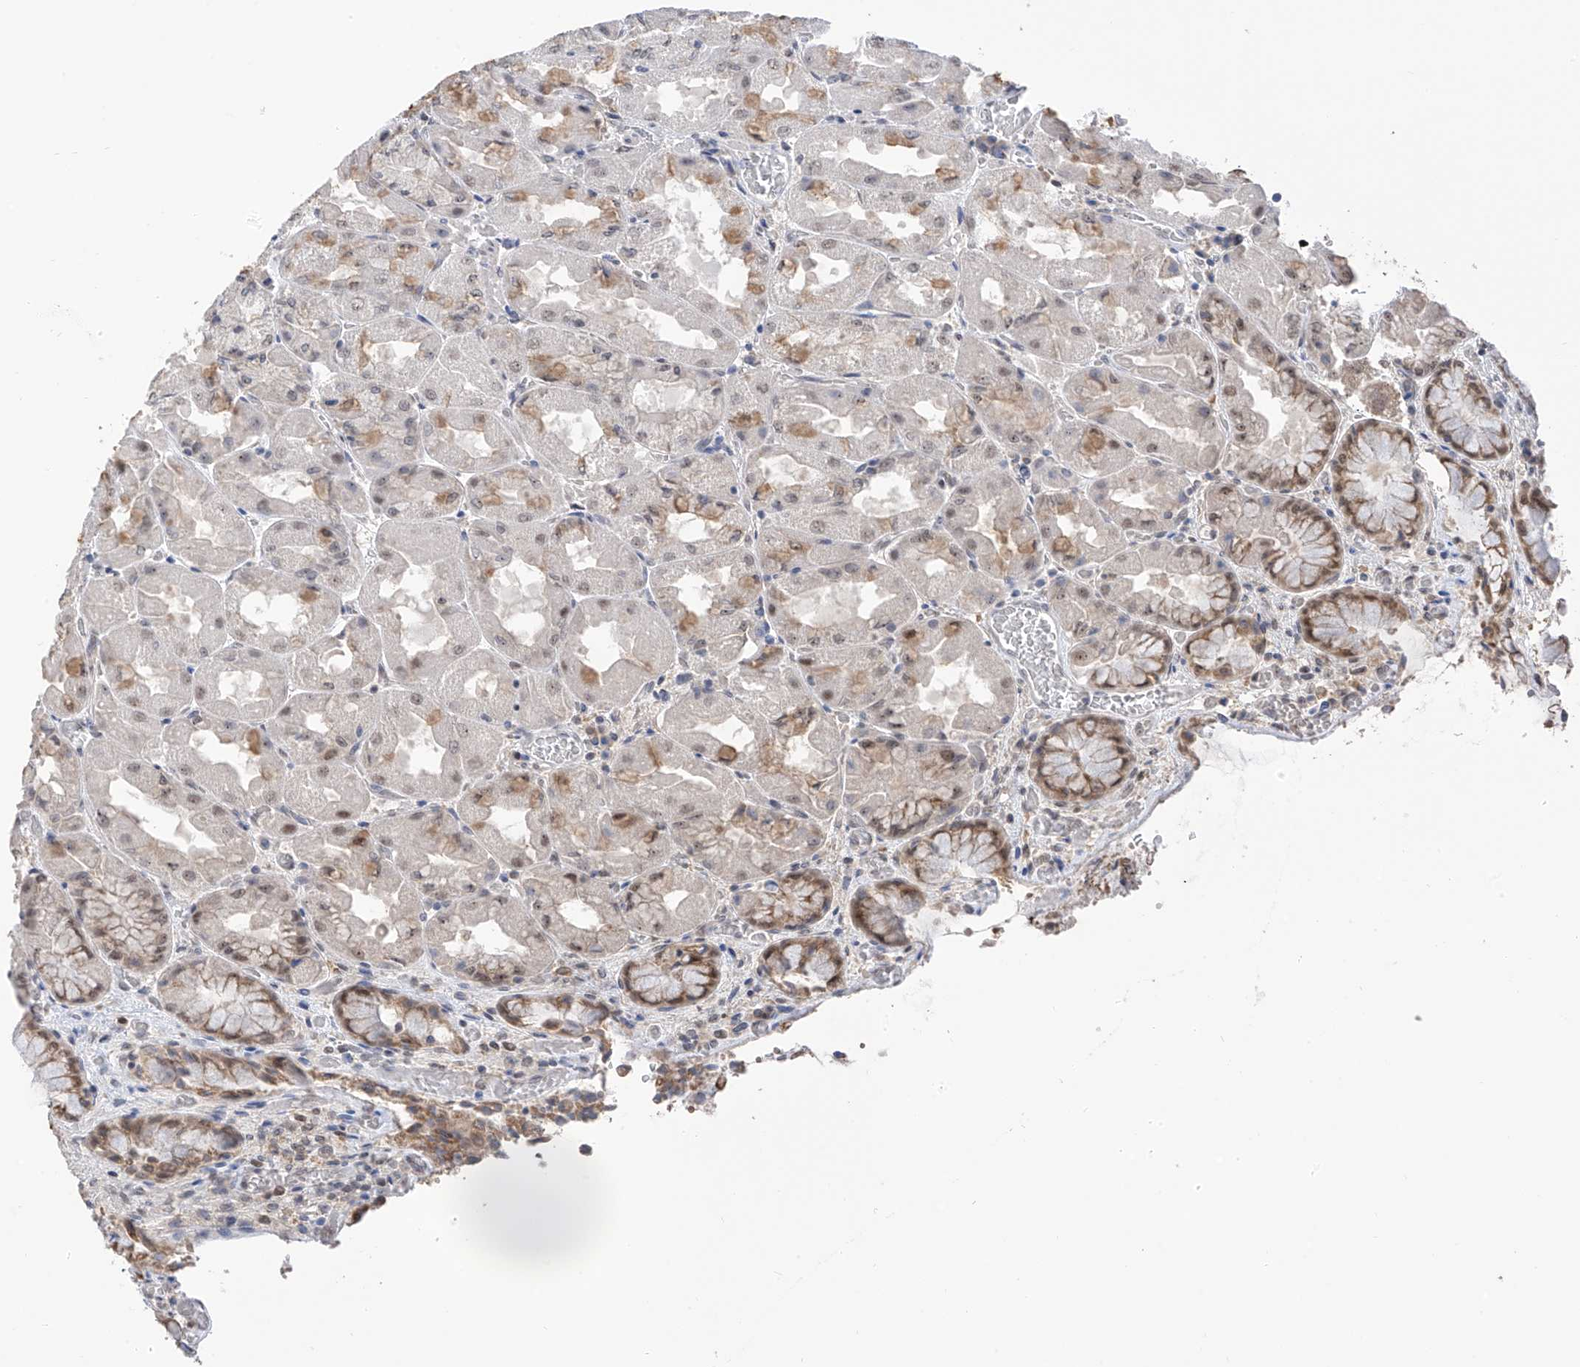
{"staining": {"intensity": "moderate", "quantity": "25%-75%", "location": "cytoplasmic/membranous,nuclear"}, "tissue": "stomach", "cell_type": "Glandular cells", "image_type": "normal", "snomed": [{"axis": "morphology", "description": "Normal tissue, NOS"}, {"axis": "topography", "description": "Stomach"}], "caption": "A micrograph of human stomach stained for a protein exhibits moderate cytoplasmic/membranous,nuclear brown staining in glandular cells. Using DAB (brown) and hematoxylin (blue) stains, captured at high magnification using brightfield microscopy.", "gene": "C1orf131", "patient": {"sex": "female", "age": 61}}